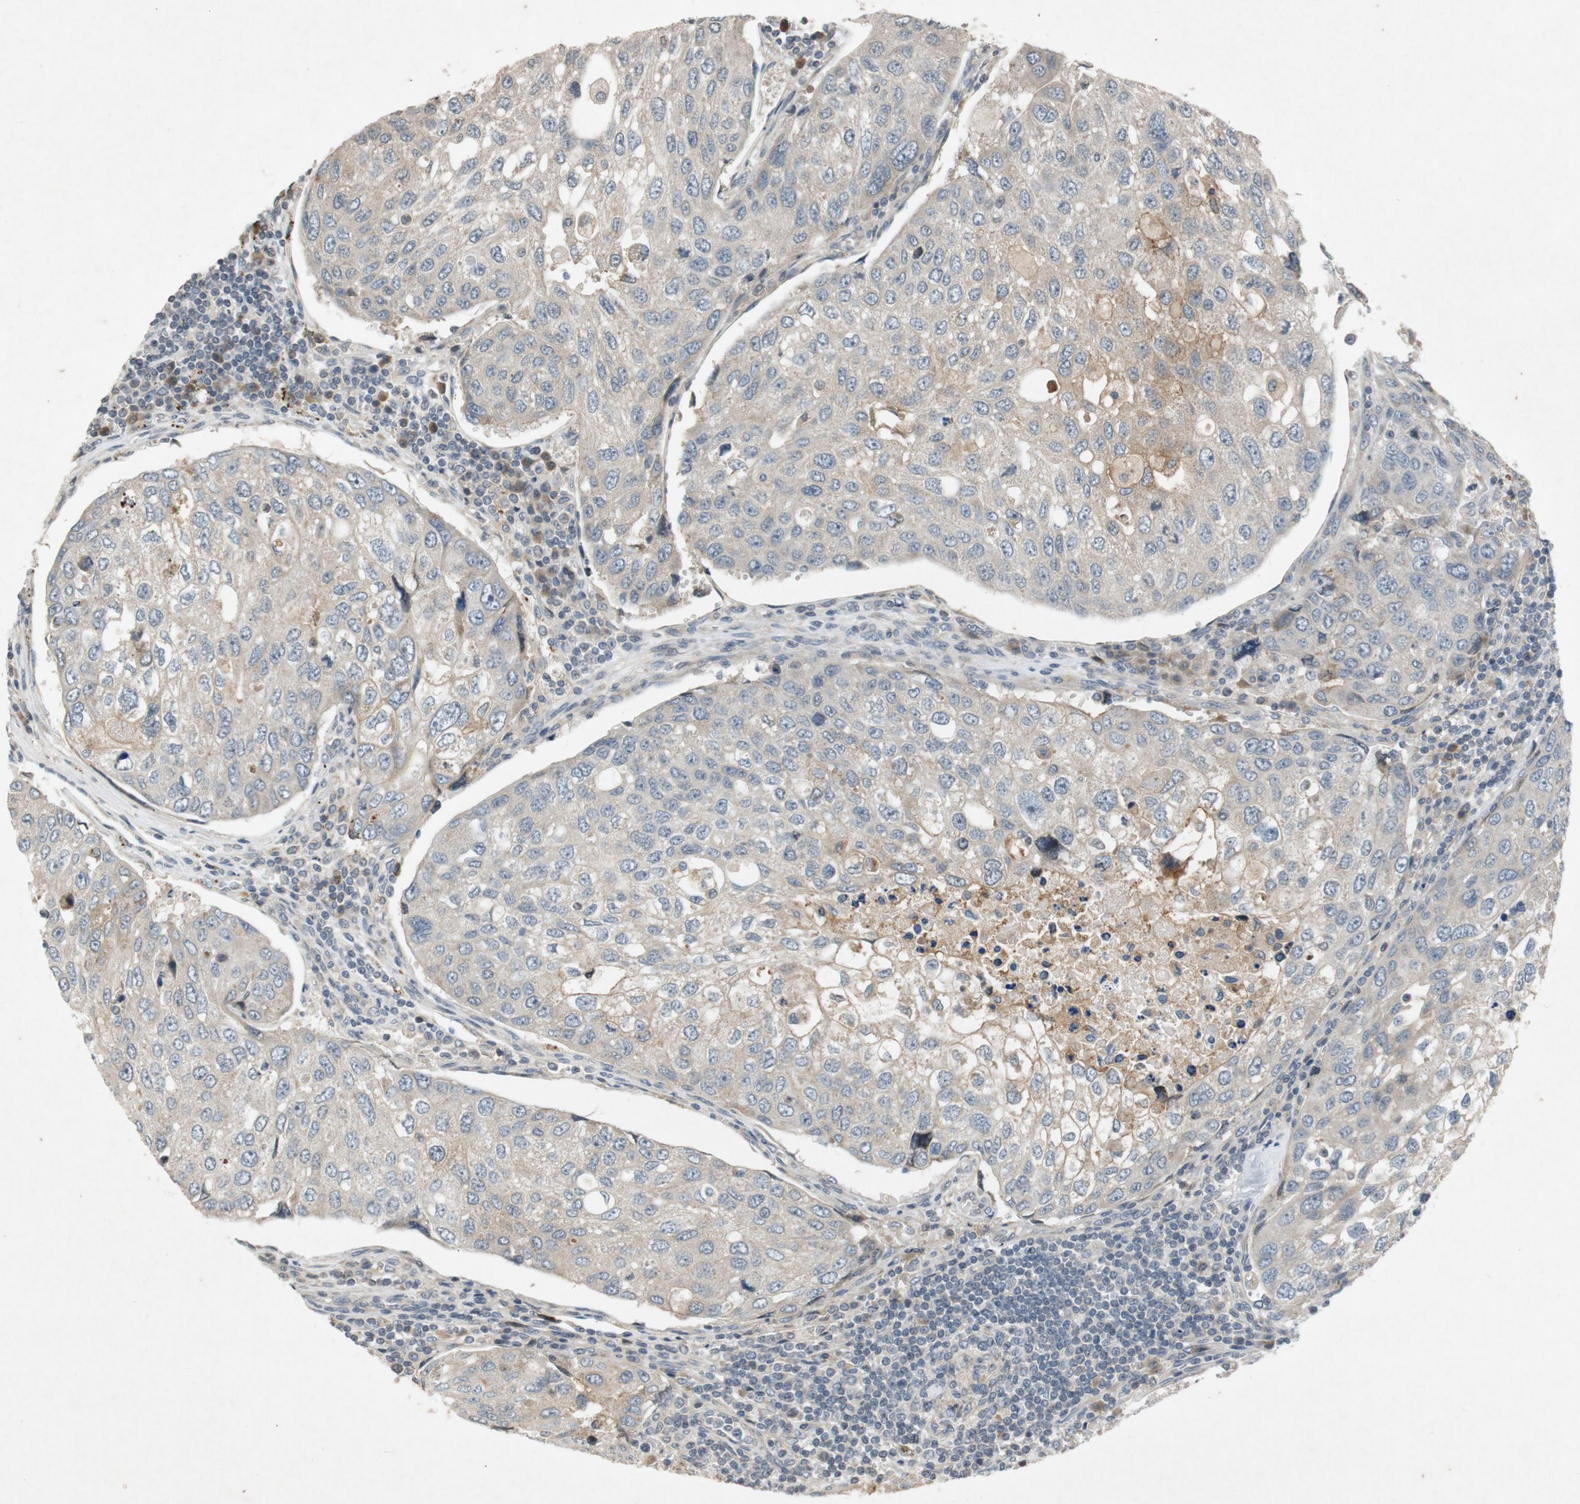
{"staining": {"intensity": "weak", "quantity": ">75%", "location": "cytoplasmic/membranous"}, "tissue": "urothelial cancer", "cell_type": "Tumor cells", "image_type": "cancer", "snomed": [{"axis": "morphology", "description": "Urothelial carcinoma, High grade"}, {"axis": "topography", "description": "Lymph node"}, {"axis": "topography", "description": "Urinary bladder"}], "caption": "Urothelial carcinoma (high-grade) tissue exhibits weak cytoplasmic/membranous staining in about >75% of tumor cells, visualized by immunohistochemistry.", "gene": "ATP2C1", "patient": {"sex": "male", "age": 51}}